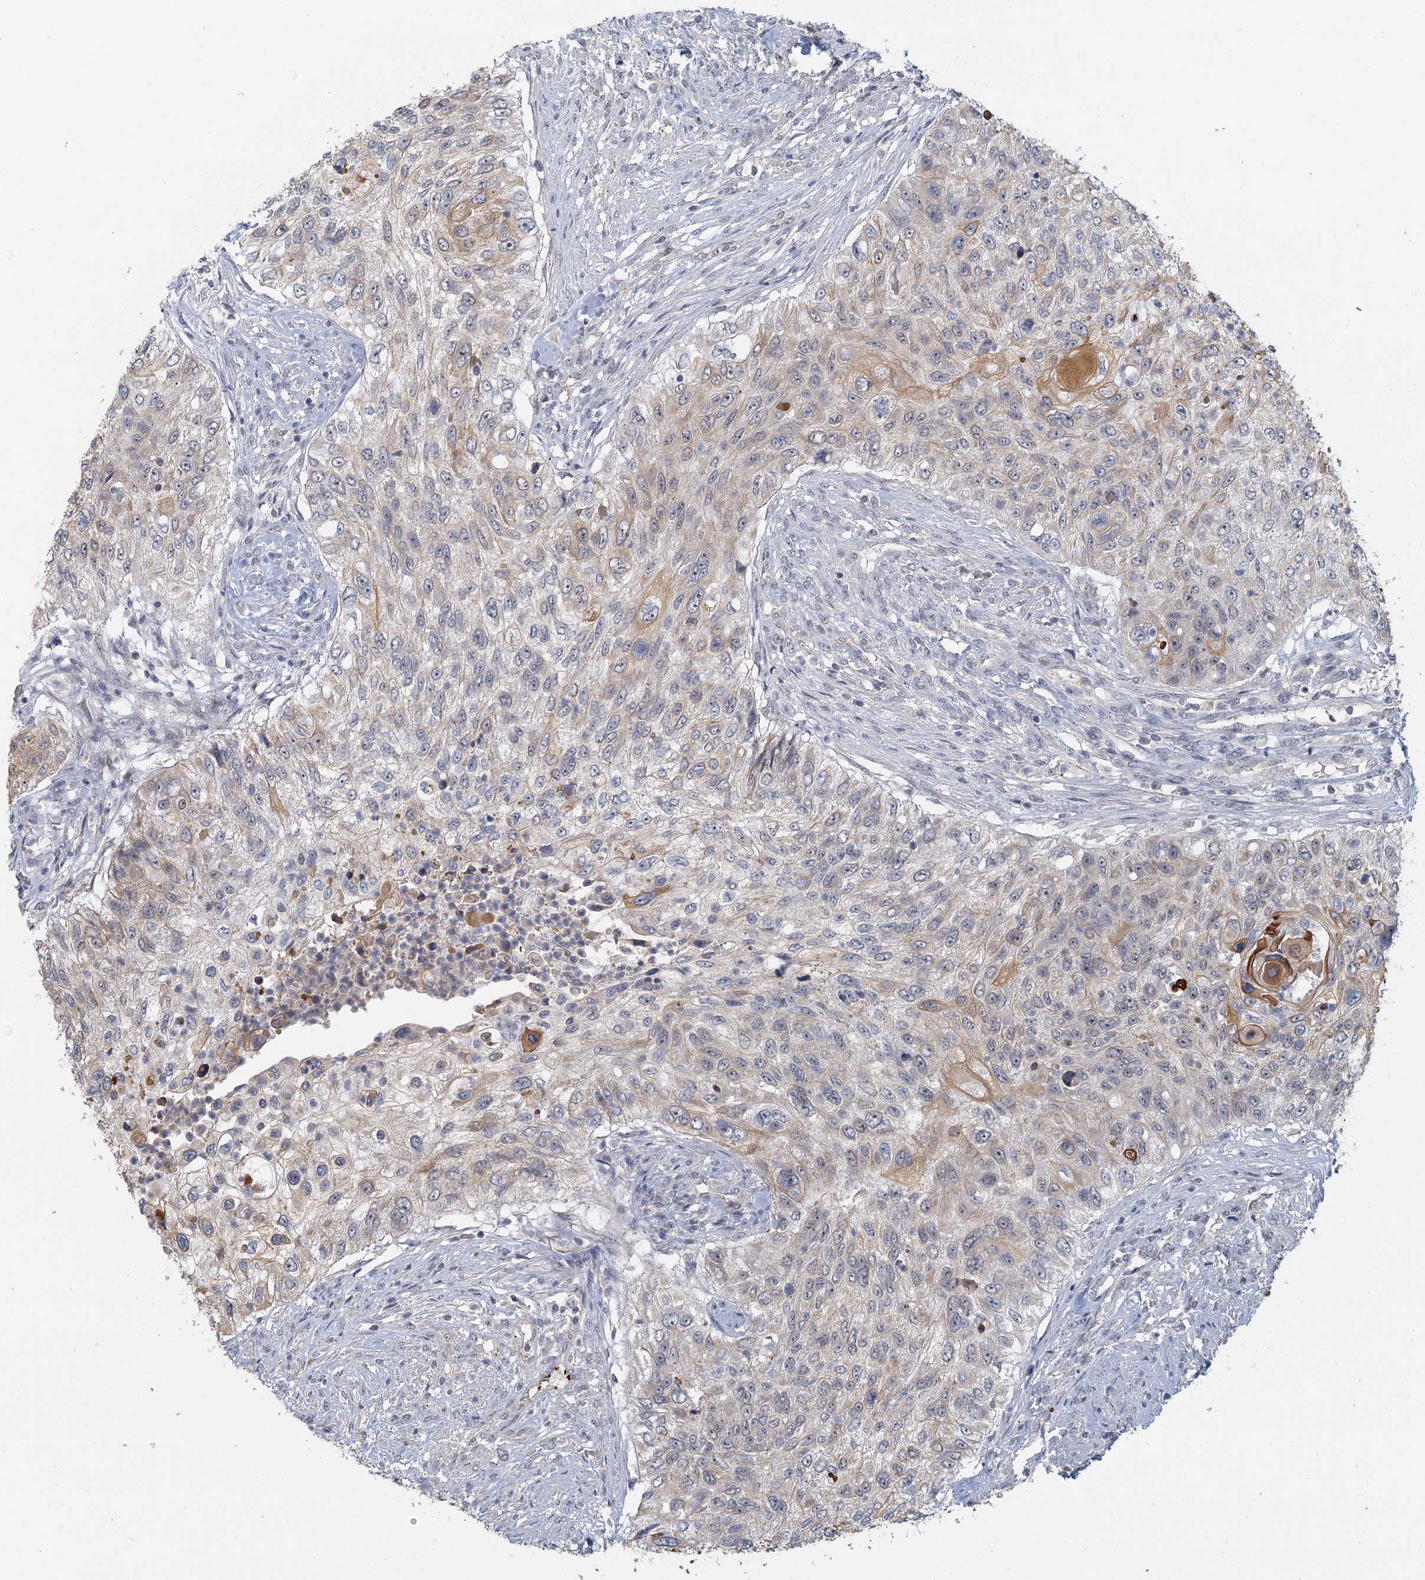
{"staining": {"intensity": "weak", "quantity": "<25%", "location": "cytoplasmic/membranous"}, "tissue": "urothelial cancer", "cell_type": "Tumor cells", "image_type": "cancer", "snomed": [{"axis": "morphology", "description": "Urothelial carcinoma, High grade"}, {"axis": "topography", "description": "Urinary bladder"}], "caption": "There is no significant expression in tumor cells of urothelial cancer.", "gene": "GPATCH11", "patient": {"sex": "female", "age": 60}}